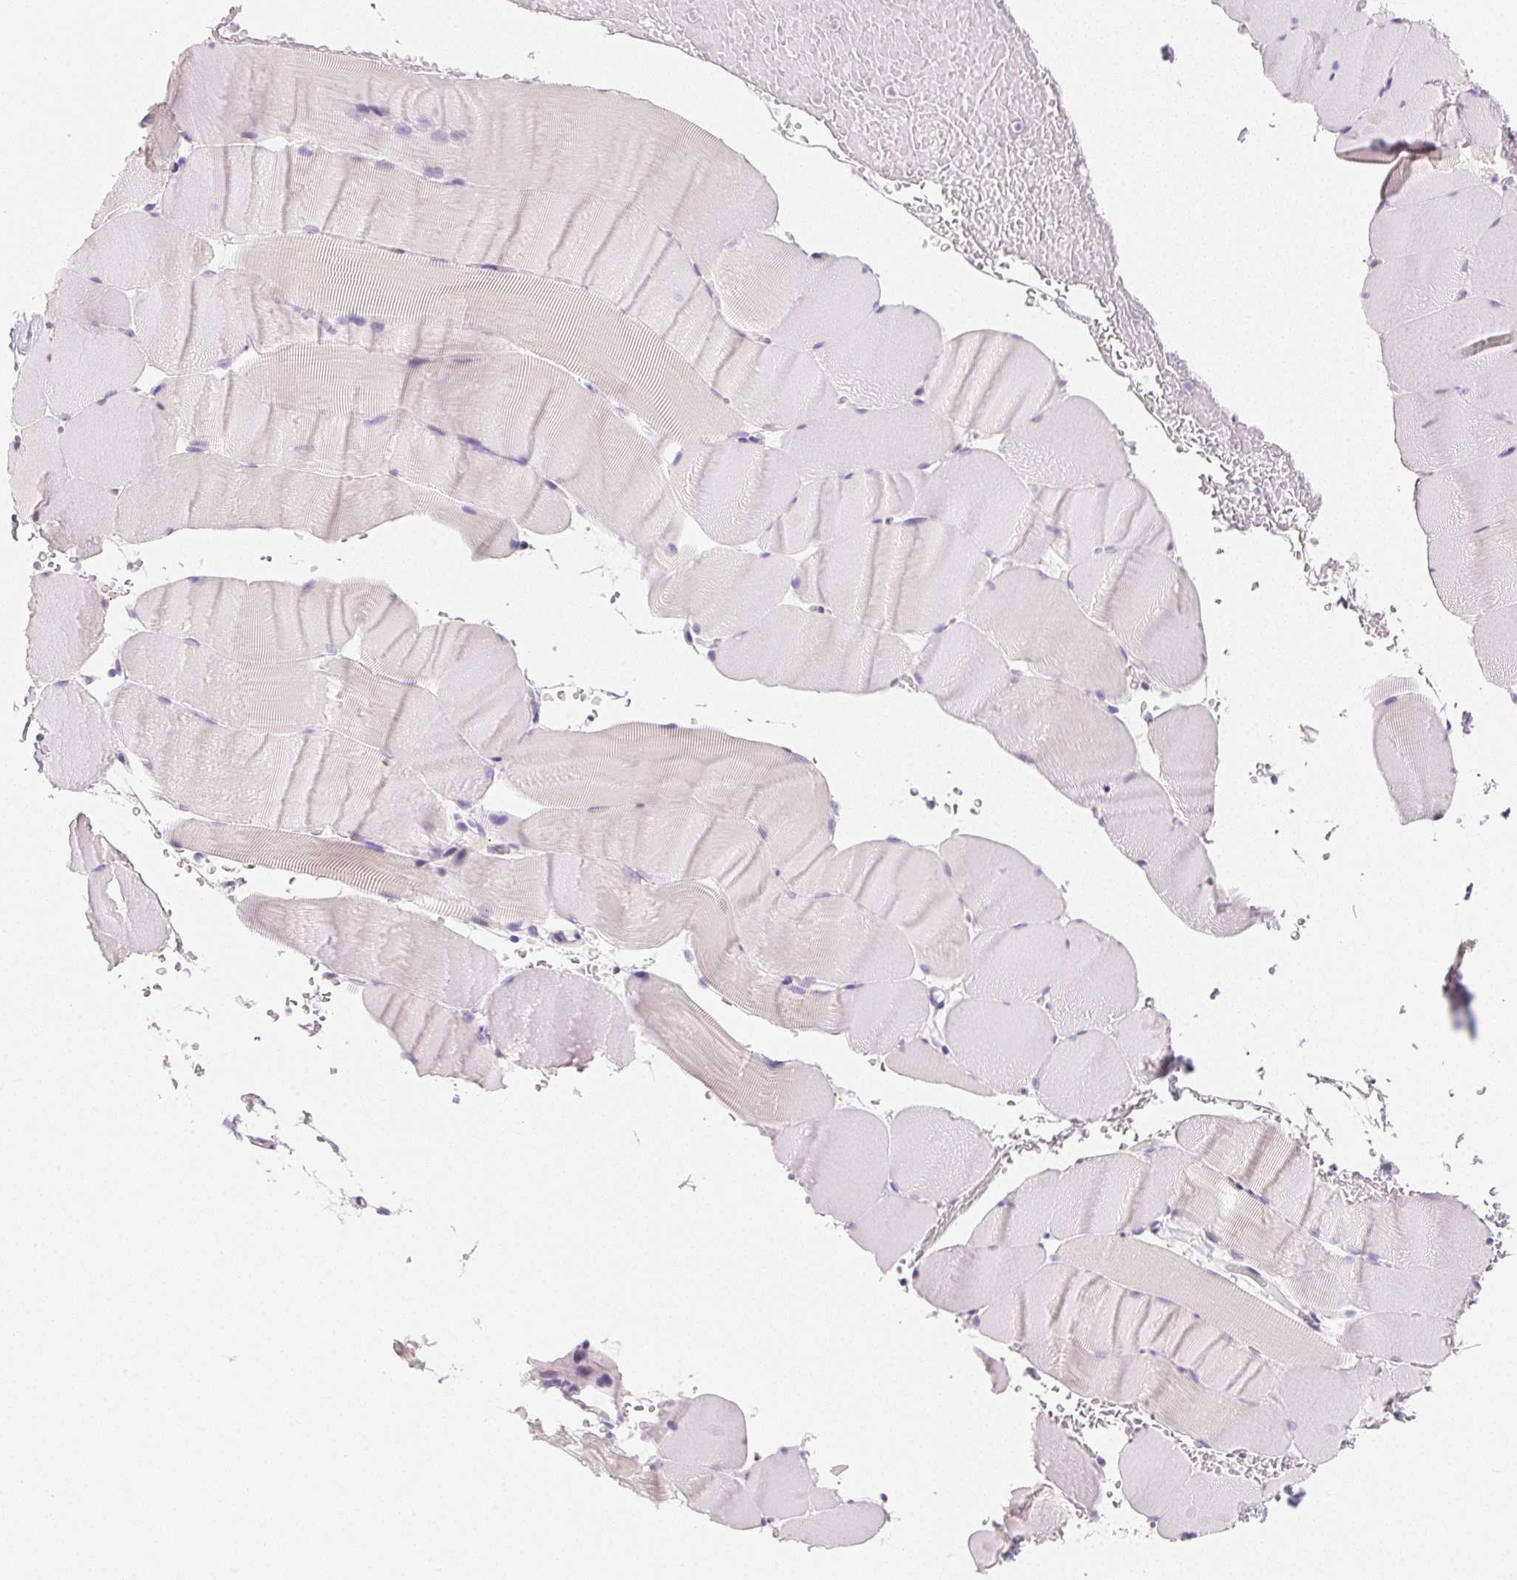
{"staining": {"intensity": "negative", "quantity": "none", "location": "none"}, "tissue": "skeletal muscle", "cell_type": "Myocytes", "image_type": "normal", "snomed": [{"axis": "morphology", "description": "Normal tissue, NOS"}, {"axis": "topography", "description": "Skeletal muscle"}], "caption": "An immunohistochemistry (IHC) photomicrograph of normal skeletal muscle is shown. There is no staining in myocytes of skeletal muscle.", "gene": "ACP3", "patient": {"sex": "female", "age": 37}}